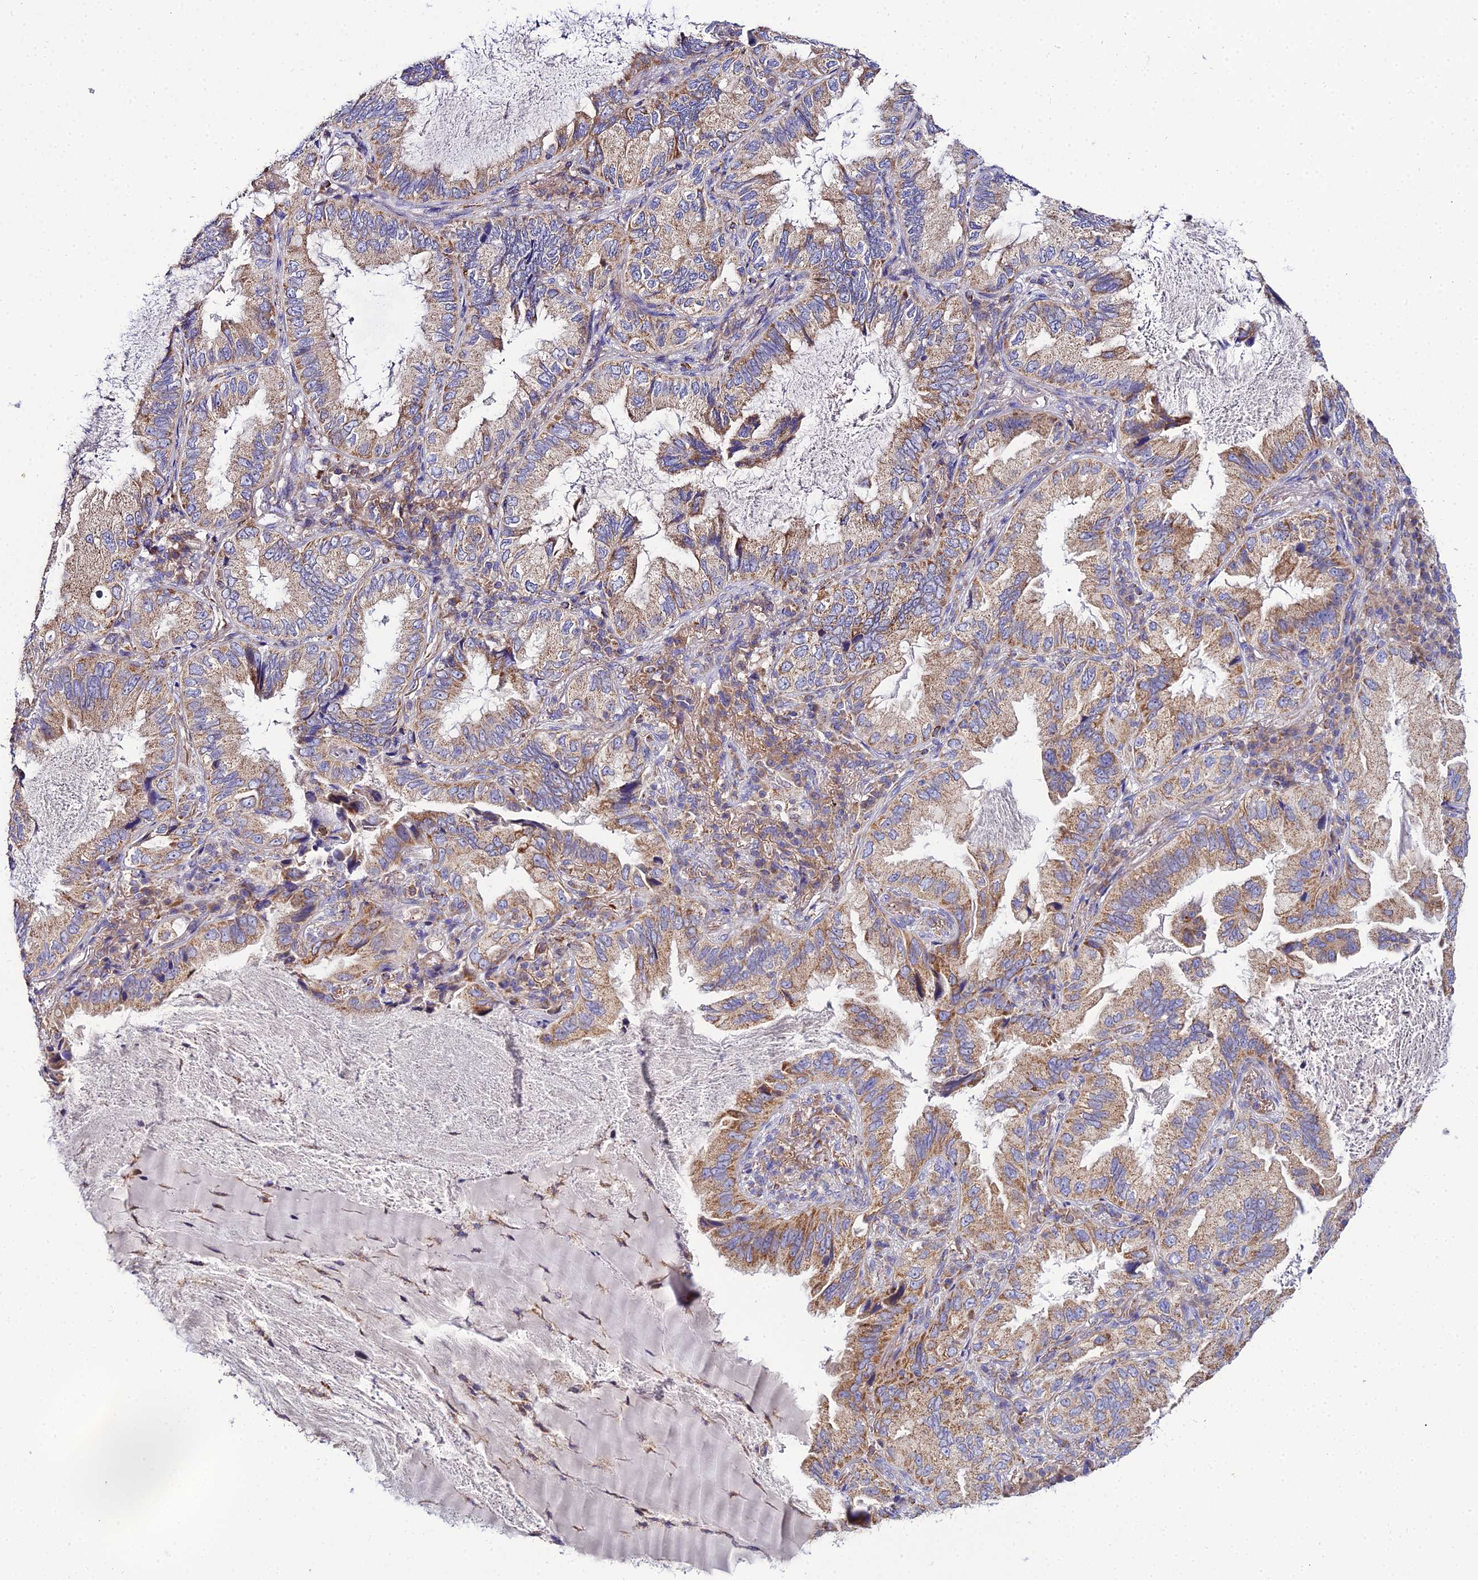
{"staining": {"intensity": "moderate", "quantity": "25%-75%", "location": "cytoplasmic/membranous"}, "tissue": "lung cancer", "cell_type": "Tumor cells", "image_type": "cancer", "snomed": [{"axis": "morphology", "description": "Adenocarcinoma, NOS"}, {"axis": "topography", "description": "Lung"}], "caption": "Lung adenocarcinoma stained for a protein shows moderate cytoplasmic/membranous positivity in tumor cells.", "gene": "NIPSNAP3A", "patient": {"sex": "female", "age": 69}}